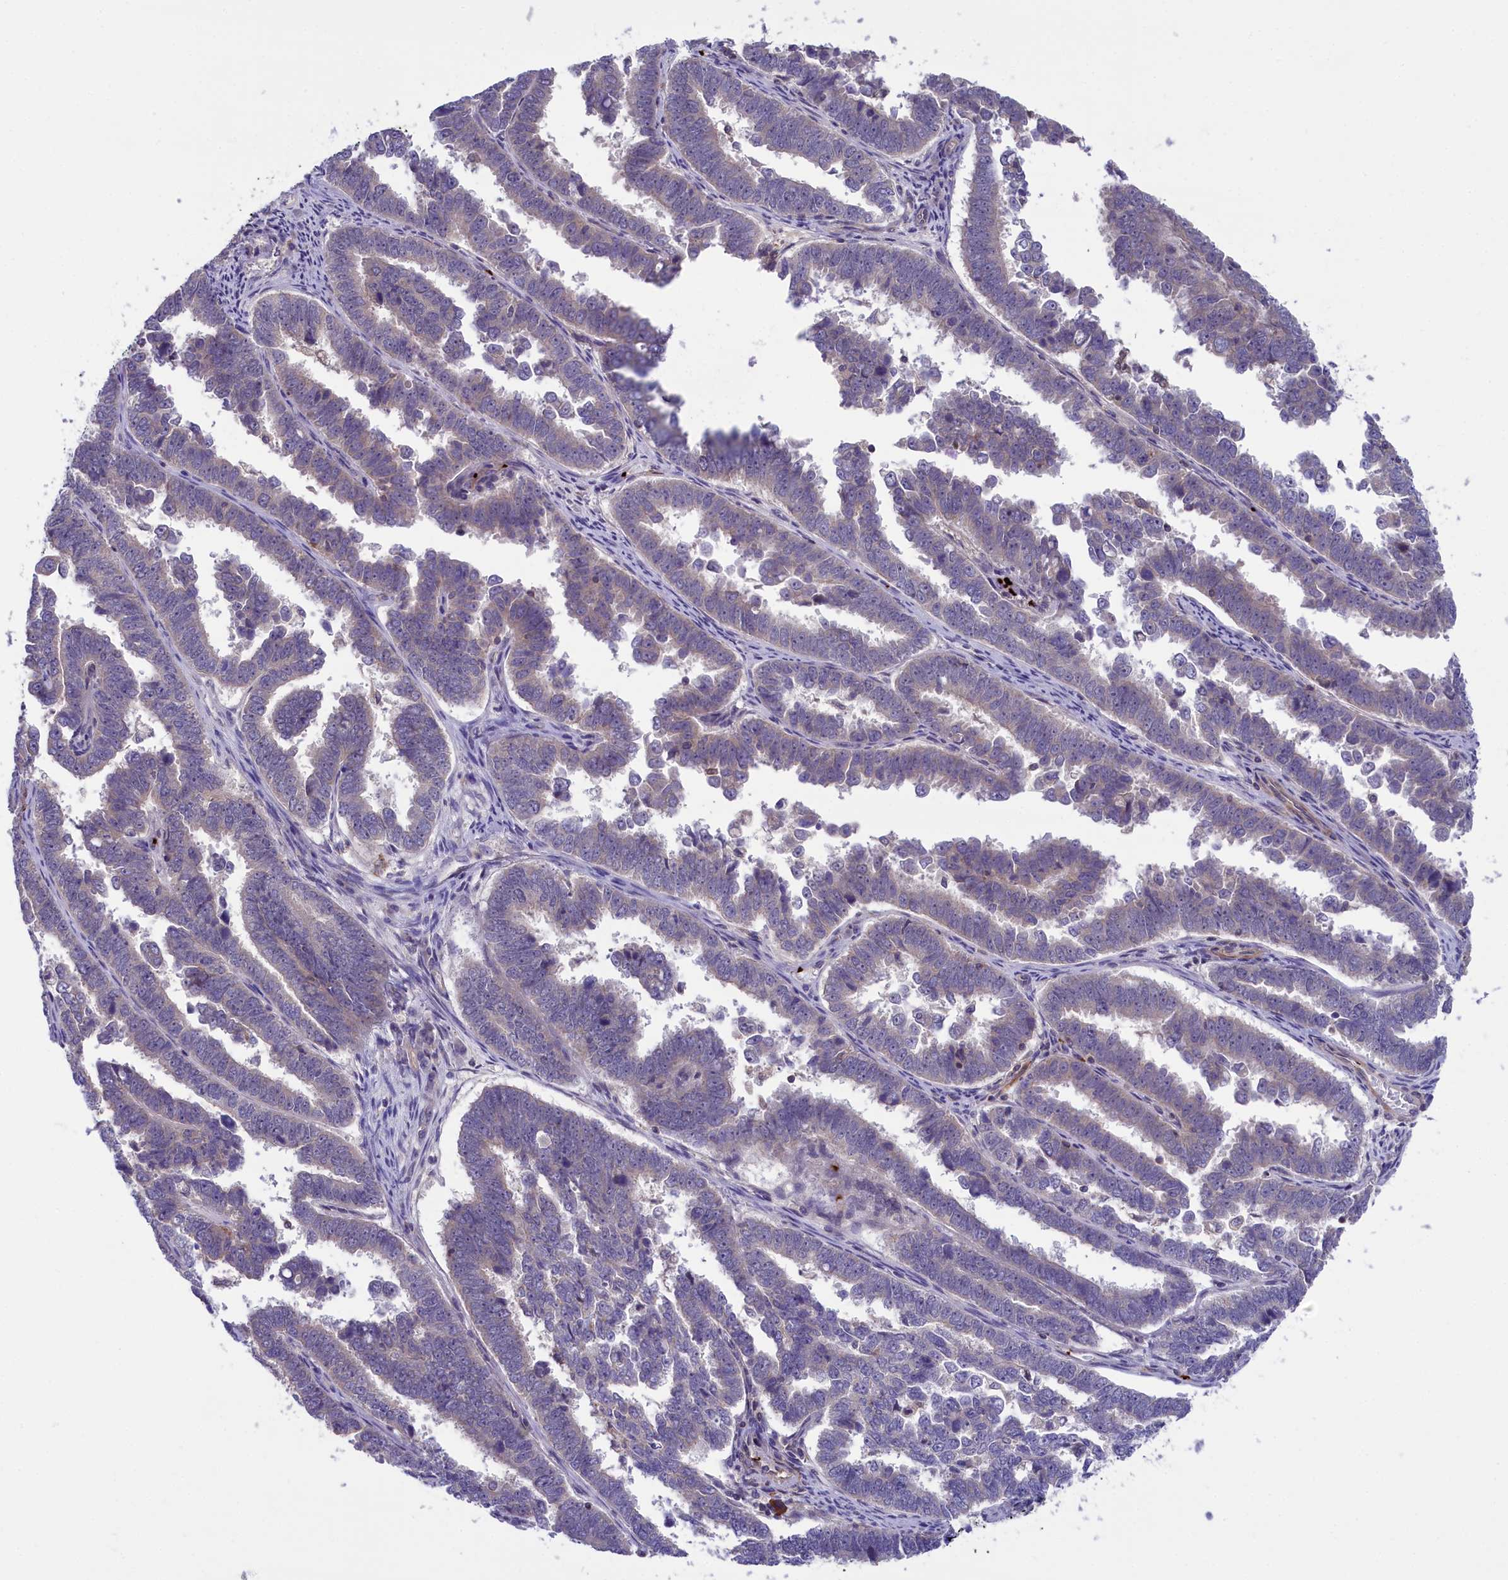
{"staining": {"intensity": "negative", "quantity": "none", "location": "none"}, "tissue": "endometrial cancer", "cell_type": "Tumor cells", "image_type": "cancer", "snomed": [{"axis": "morphology", "description": "Adenocarcinoma, NOS"}, {"axis": "topography", "description": "Endometrium"}], "caption": "The immunohistochemistry photomicrograph has no significant expression in tumor cells of endometrial adenocarcinoma tissue.", "gene": "HEATR3", "patient": {"sex": "female", "age": 75}}